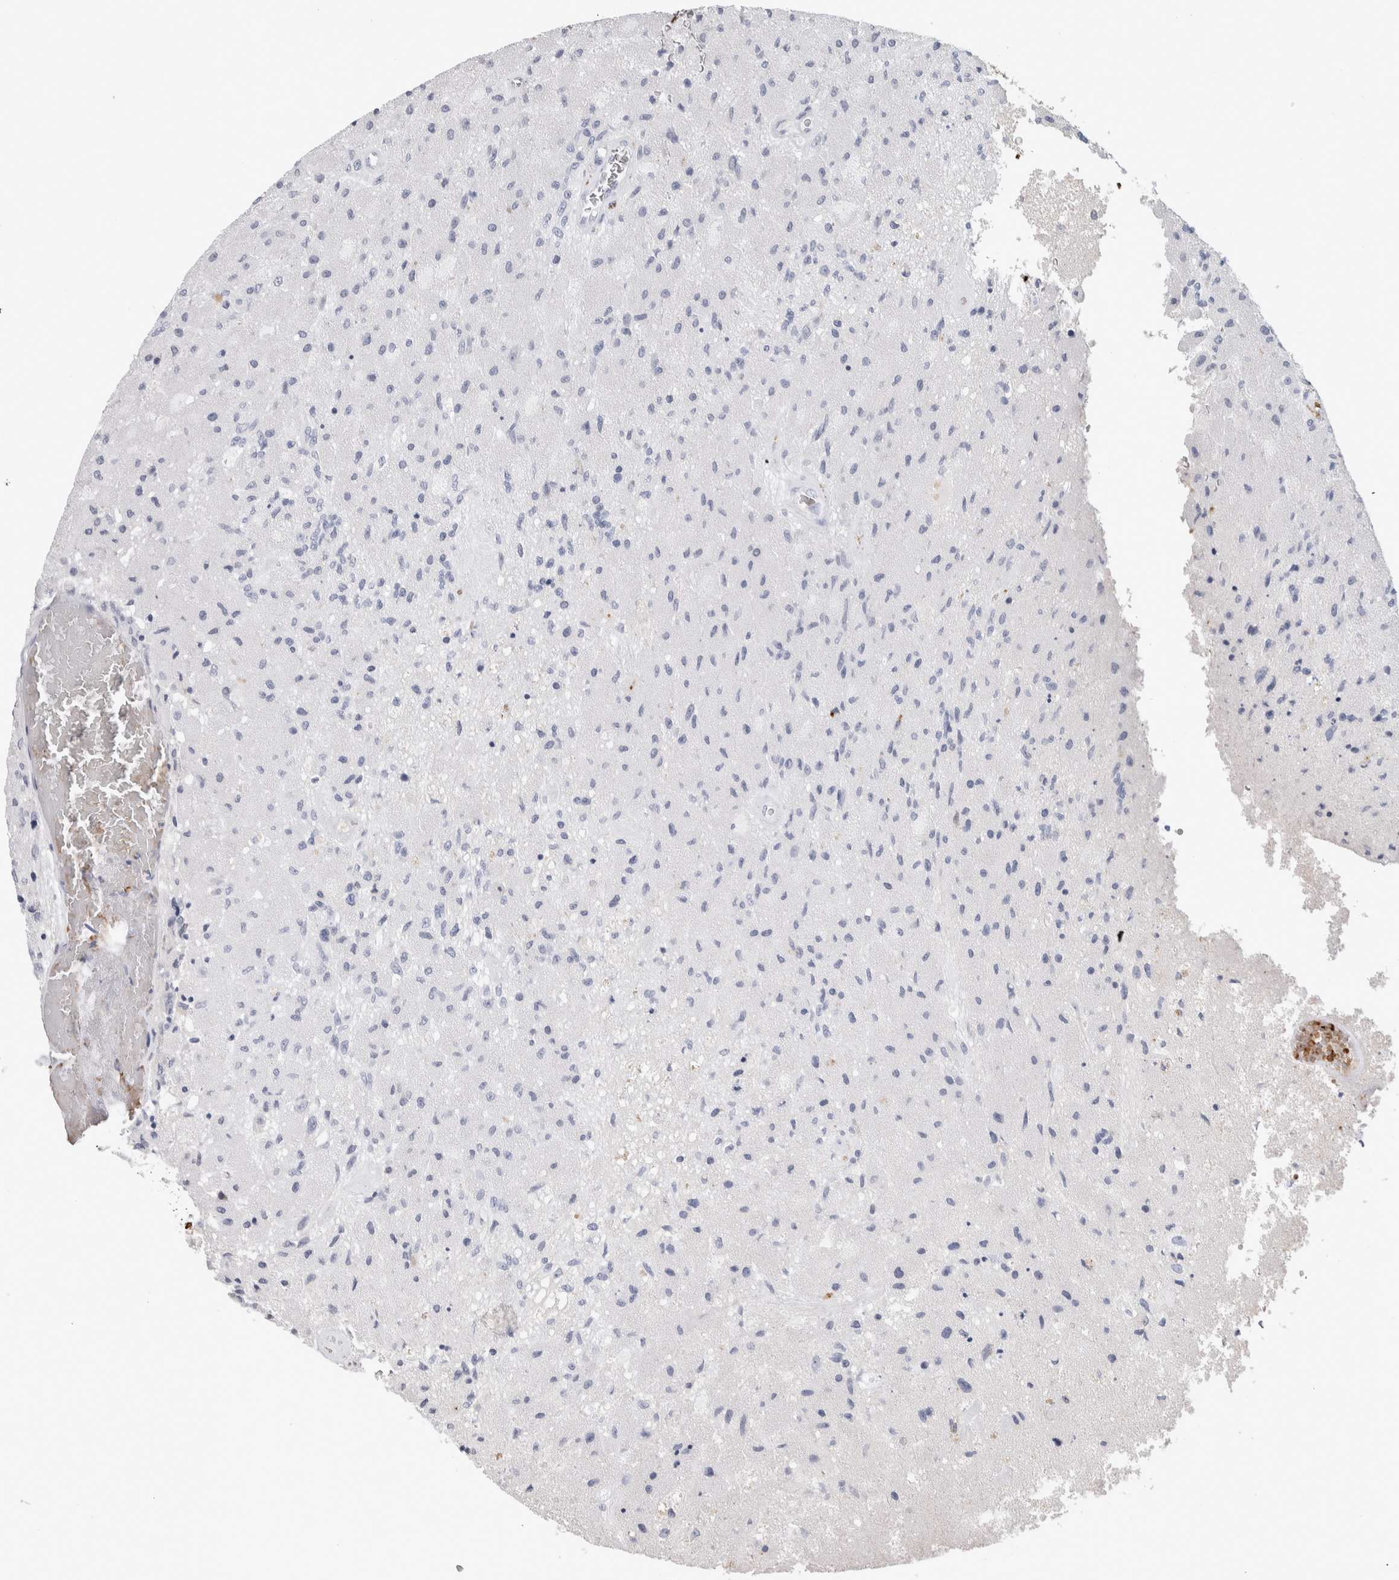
{"staining": {"intensity": "negative", "quantity": "none", "location": "none"}, "tissue": "glioma", "cell_type": "Tumor cells", "image_type": "cancer", "snomed": [{"axis": "morphology", "description": "Normal tissue, NOS"}, {"axis": "morphology", "description": "Glioma, malignant, High grade"}, {"axis": "topography", "description": "Cerebral cortex"}], "caption": "A micrograph of human glioma is negative for staining in tumor cells.", "gene": "CA1", "patient": {"sex": "male", "age": 77}}